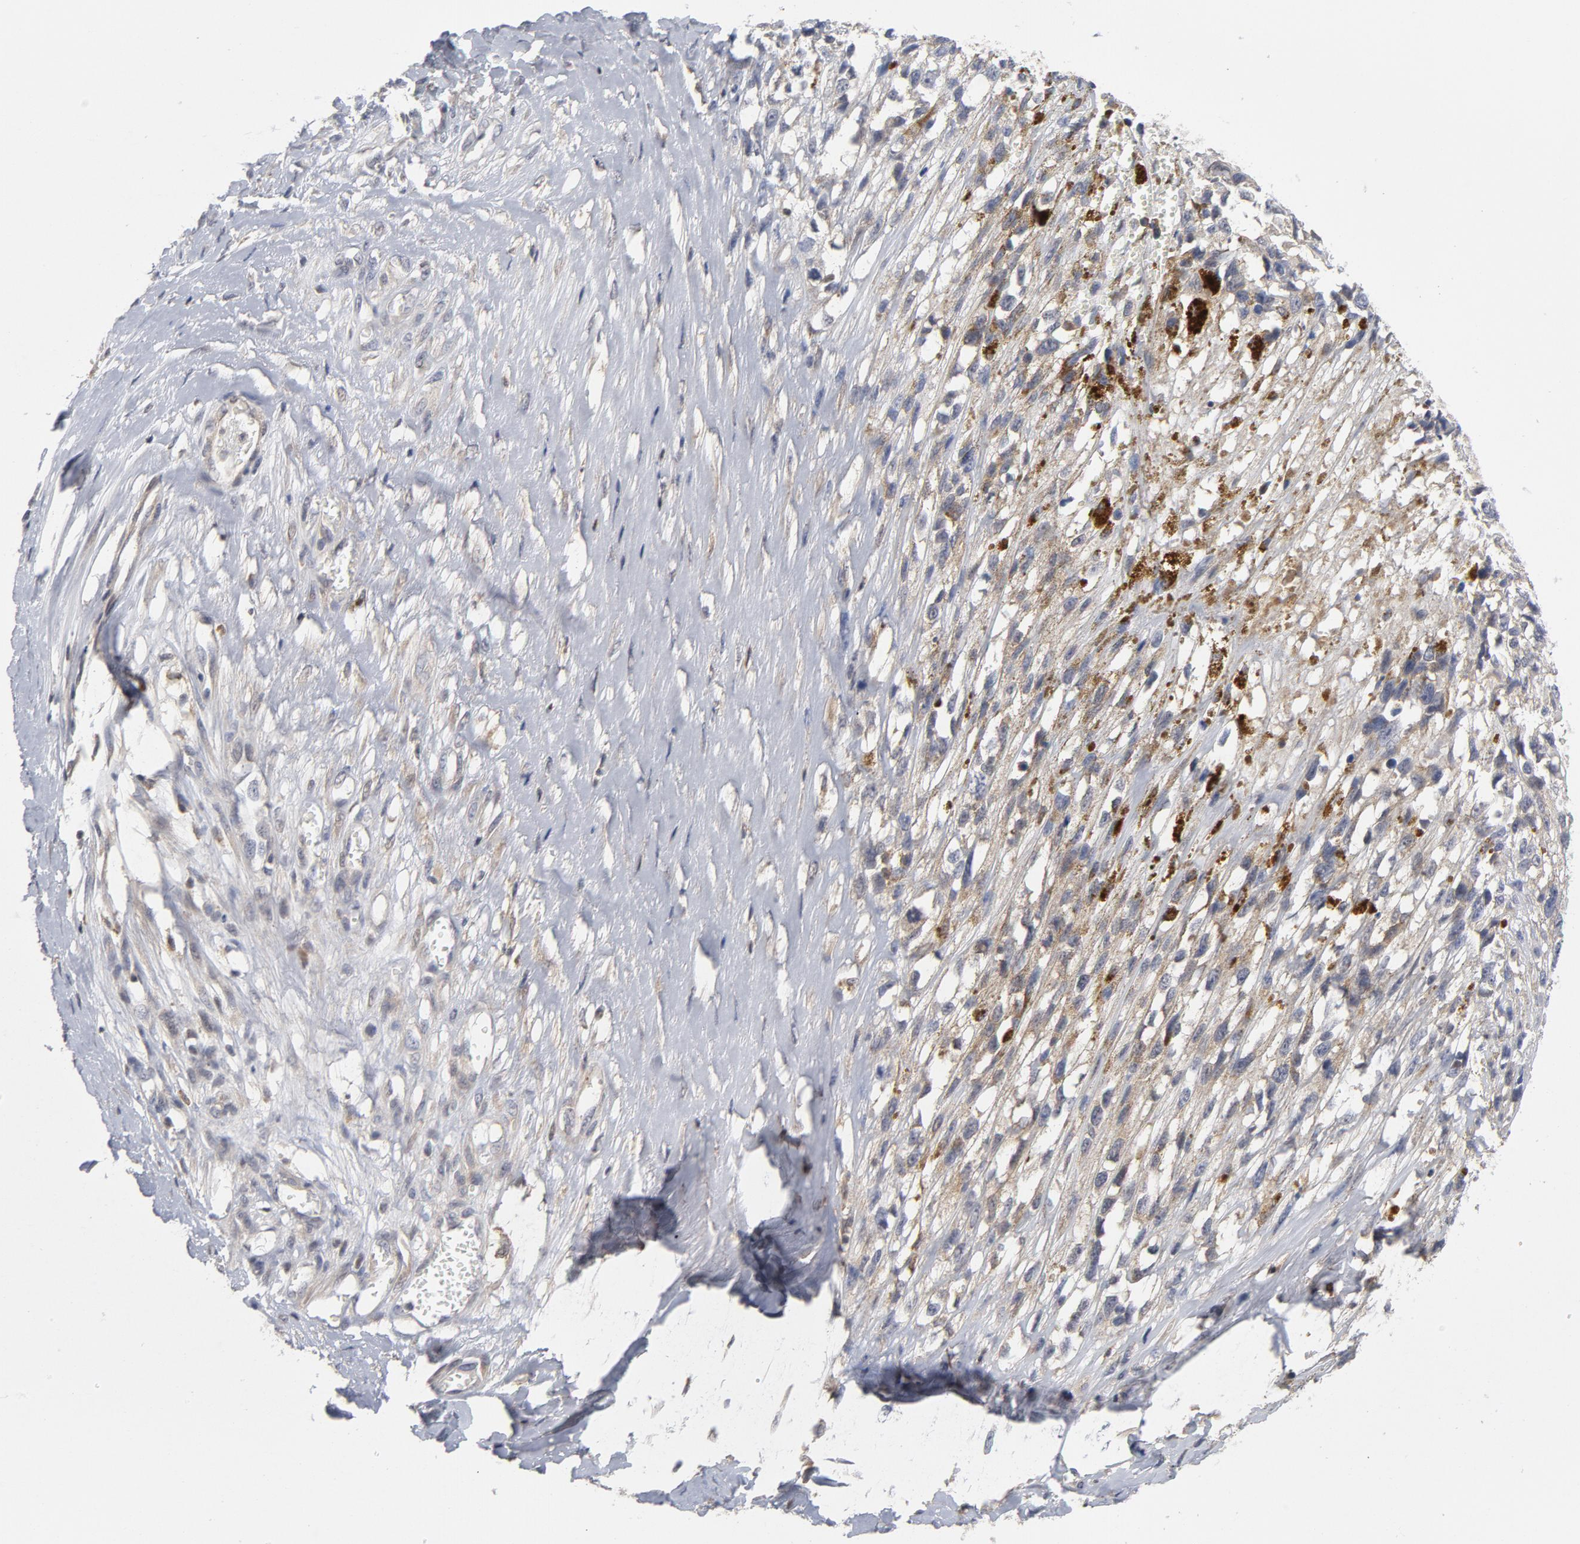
{"staining": {"intensity": "moderate", "quantity": ">75%", "location": "cytoplasmic/membranous"}, "tissue": "melanoma", "cell_type": "Tumor cells", "image_type": "cancer", "snomed": [{"axis": "morphology", "description": "Malignant melanoma, Metastatic site"}, {"axis": "topography", "description": "Lymph node"}], "caption": "Immunohistochemical staining of melanoma reveals moderate cytoplasmic/membranous protein expression in about >75% of tumor cells. (Stains: DAB (3,3'-diaminobenzidine) in brown, nuclei in blue, Microscopy: brightfield microscopy at high magnification).", "gene": "TRADD", "patient": {"sex": "male", "age": 59}}